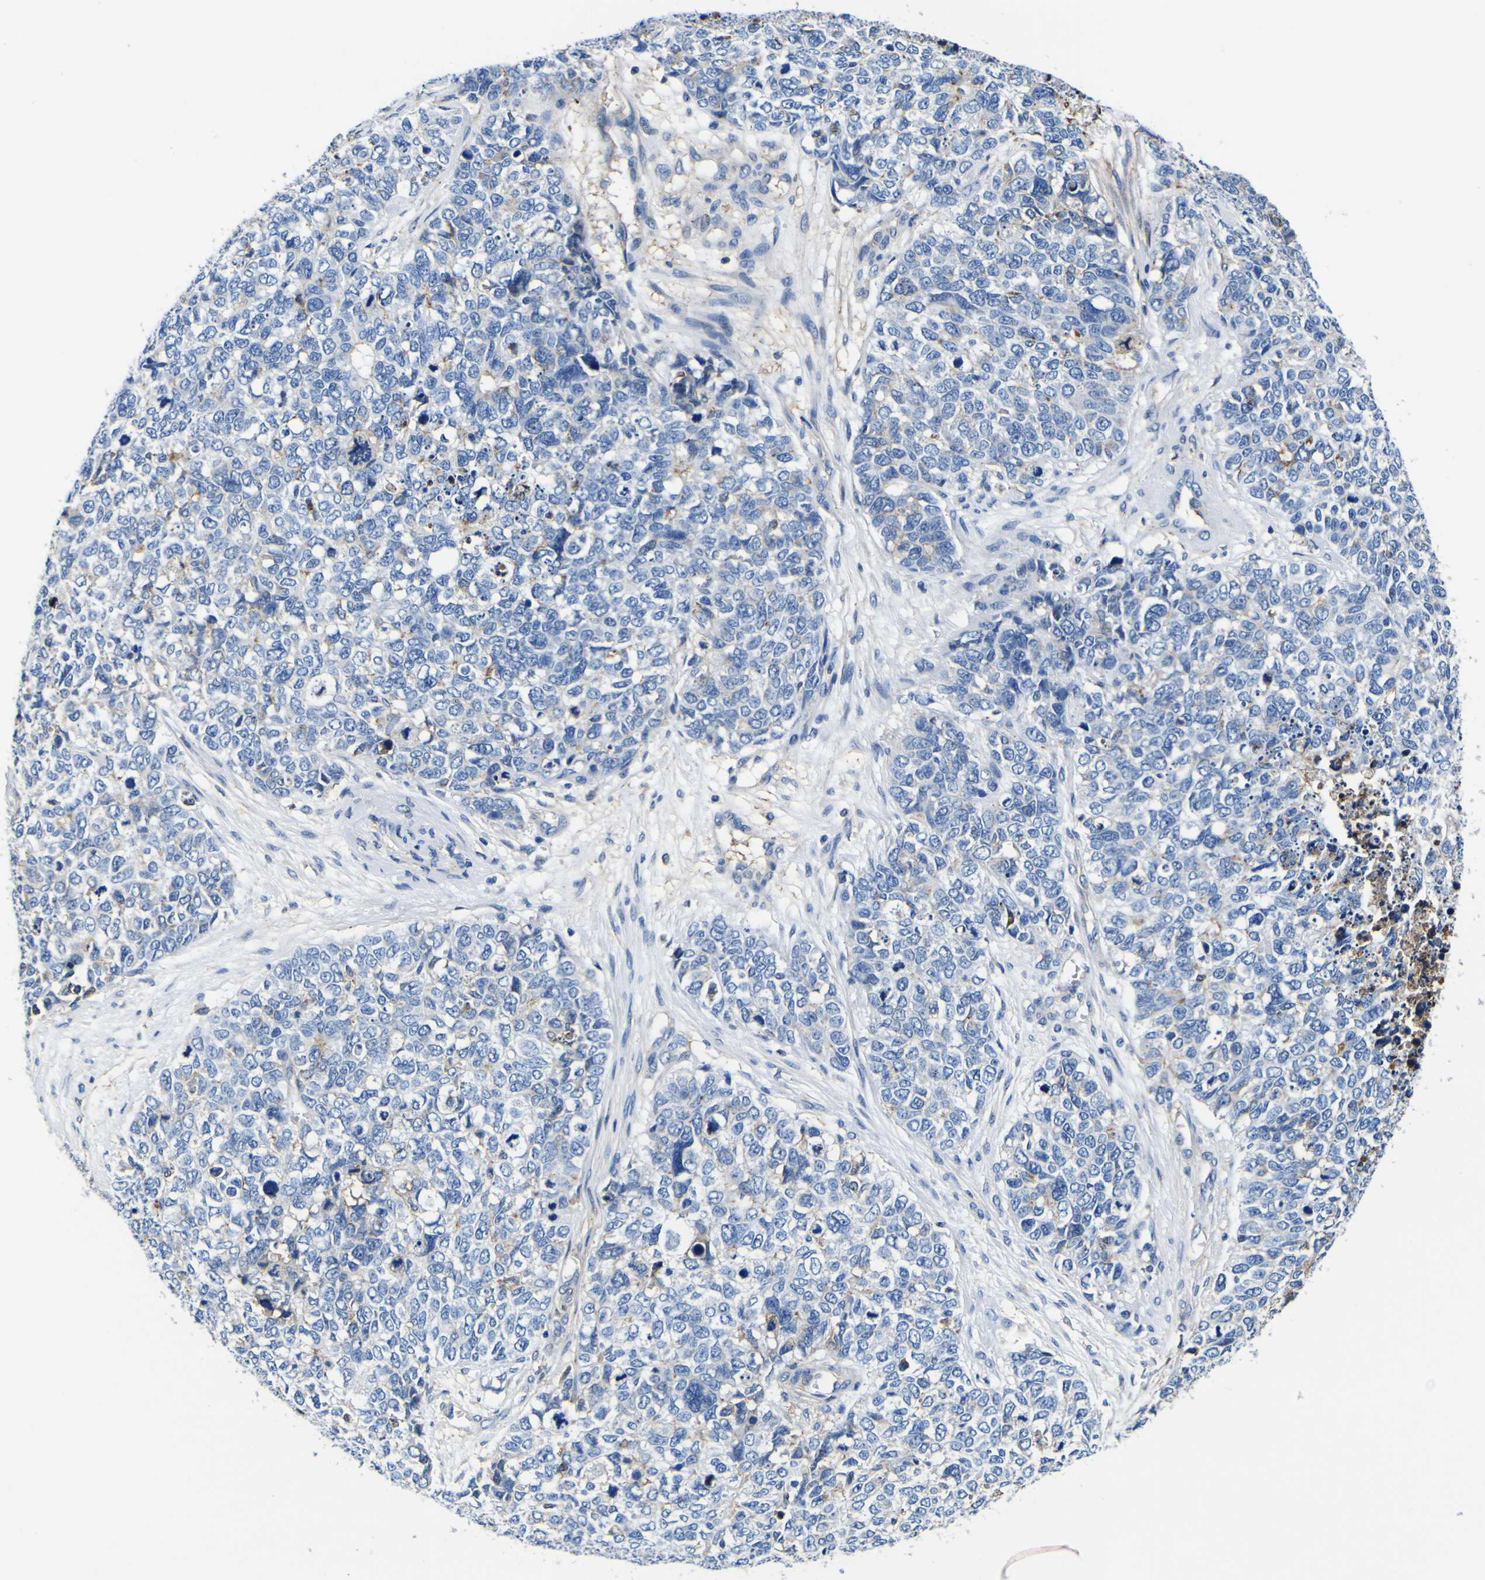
{"staining": {"intensity": "moderate", "quantity": "<25%", "location": "cytoplasmic/membranous"}, "tissue": "cervical cancer", "cell_type": "Tumor cells", "image_type": "cancer", "snomed": [{"axis": "morphology", "description": "Squamous cell carcinoma, NOS"}, {"axis": "topography", "description": "Cervix"}], "caption": "Cervical cancer stained with a brown dye exhibits moderate cytoplasmic/membranous positive expression in about <25% of tumor cells.", "gene": "PXDN", "patient": {"sex": "female", "age": 63}}